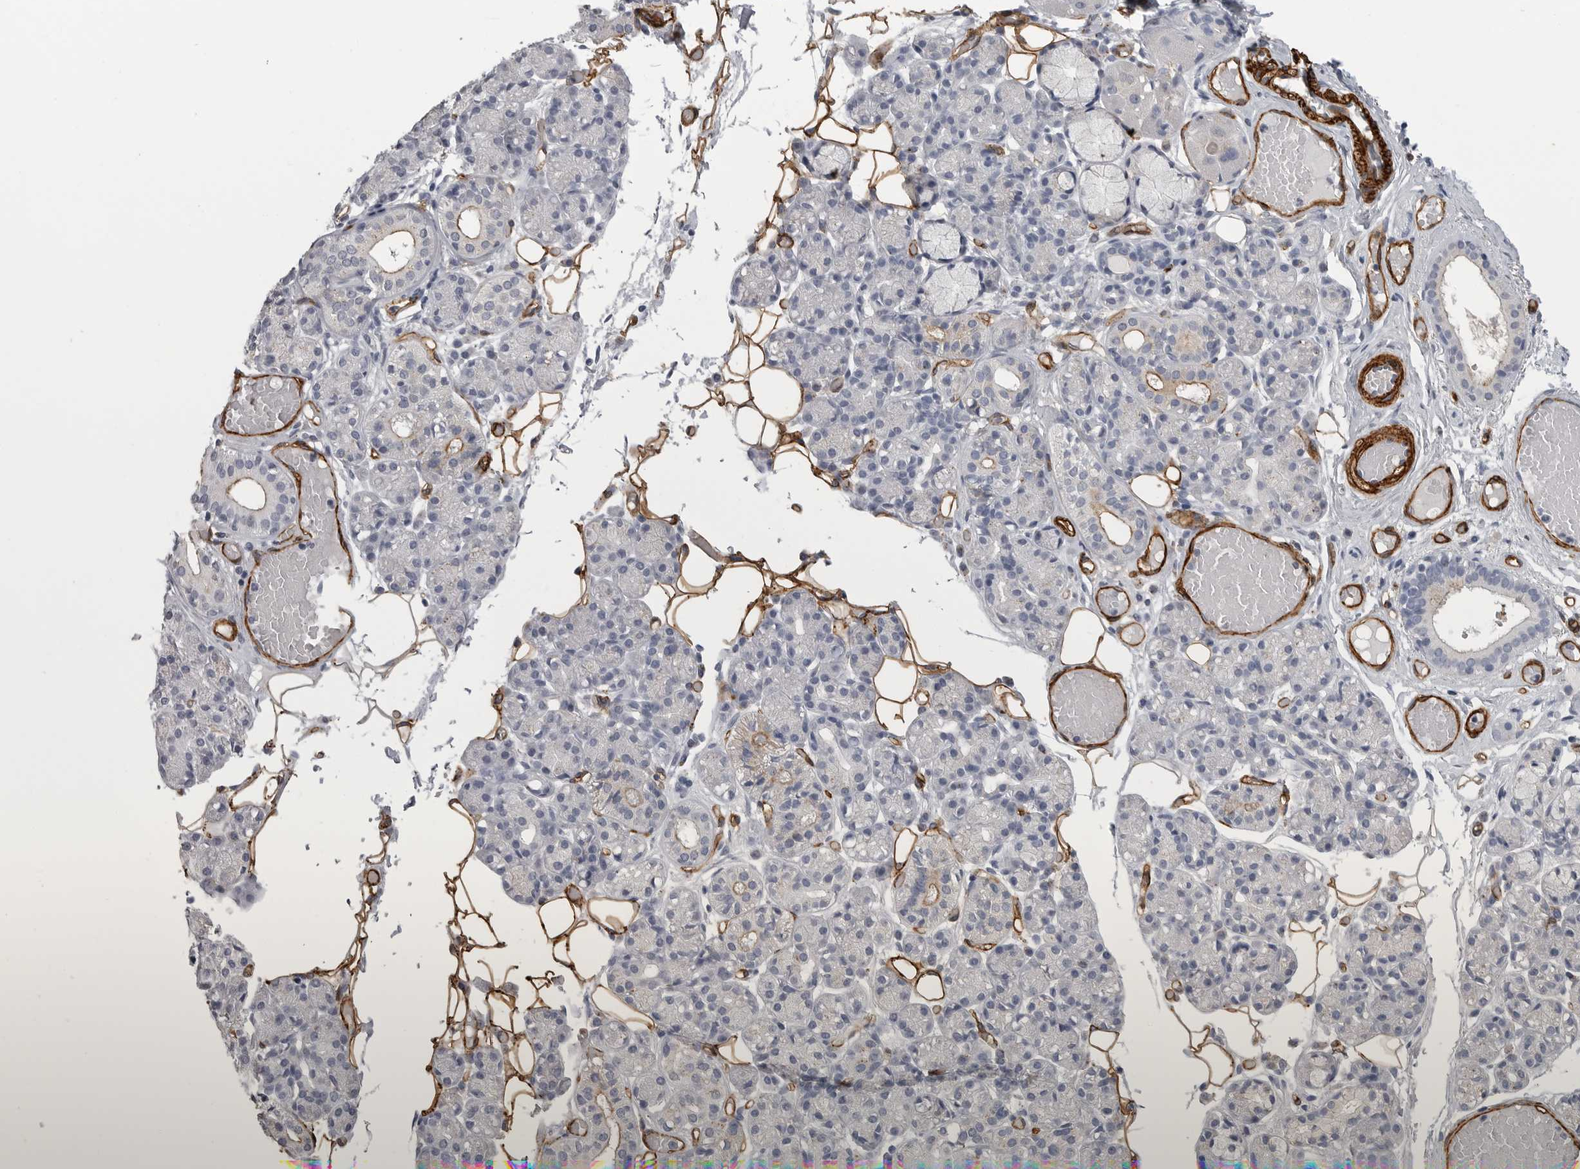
{"staining": {"intensity": "moderate", "quantity": "<25%", "location": "cytoplasmic/membranous"}, "tissue": "salivary gland", "cell_type": "Glandular cells", "image_type": "normal", "snomed": [{"axis": "morphology", "description": "Normal tissue, NOS"}, {"axis": "topography", "description": "Salivary gland"}], "caption": "Immunohistochemistry staining of benign salivary gland, which displays low levels of moderate cytoplasmic/membranous expression in about <25% of glandular cells indicating moderate cytoplasmic/membranous protein expression. The staining was performed using DAB (3,3'-diaminobenzidine) (brown) for protein detection and nuclei were counterstained in hematoxylin (blue).", "gene": "AOC3", "patient": {"sex": "male", "age": 63}}